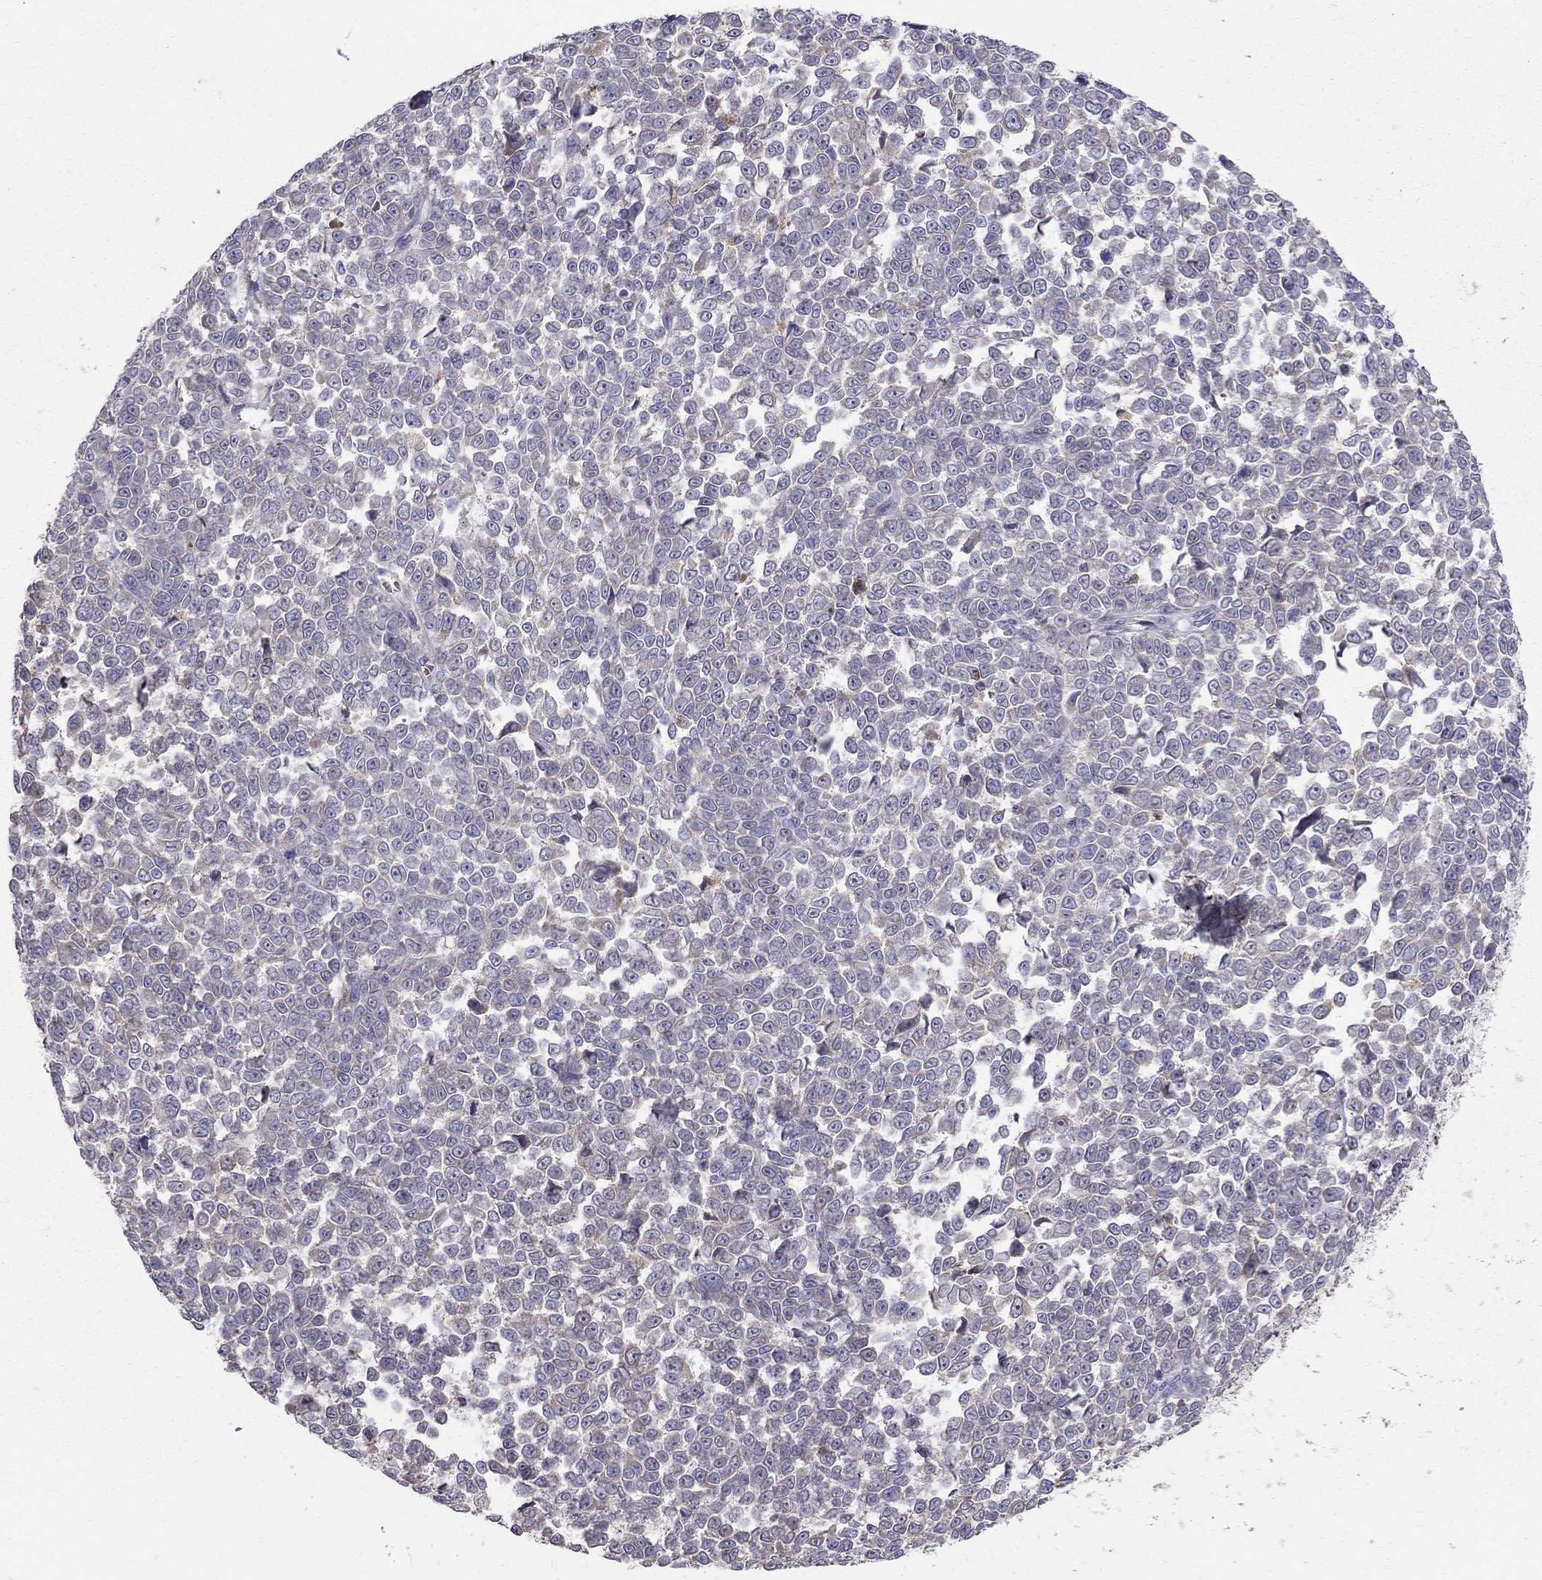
{"staining": {"intensity": "negative", "quantity": "none", "location": "none"}, "tissue": "melanoma", "cell_type": "Tumor cells", "image_type": "cancer", "snomed": [{"axis": "morphology", "description": "Malignant melanoma, NOS"}, {"axis": "topography", "description": "Skin"}], "caption": "DAB immunohistochemical staining of malignant melanoma displays no significant positivity in tumor cells. (Brightfield microscopy of DAB (3,3'-diaminobenzidine) IHC at high magnification).", "gene": "PIK3CG", "patient": {"sex": "female", "age": 95}}